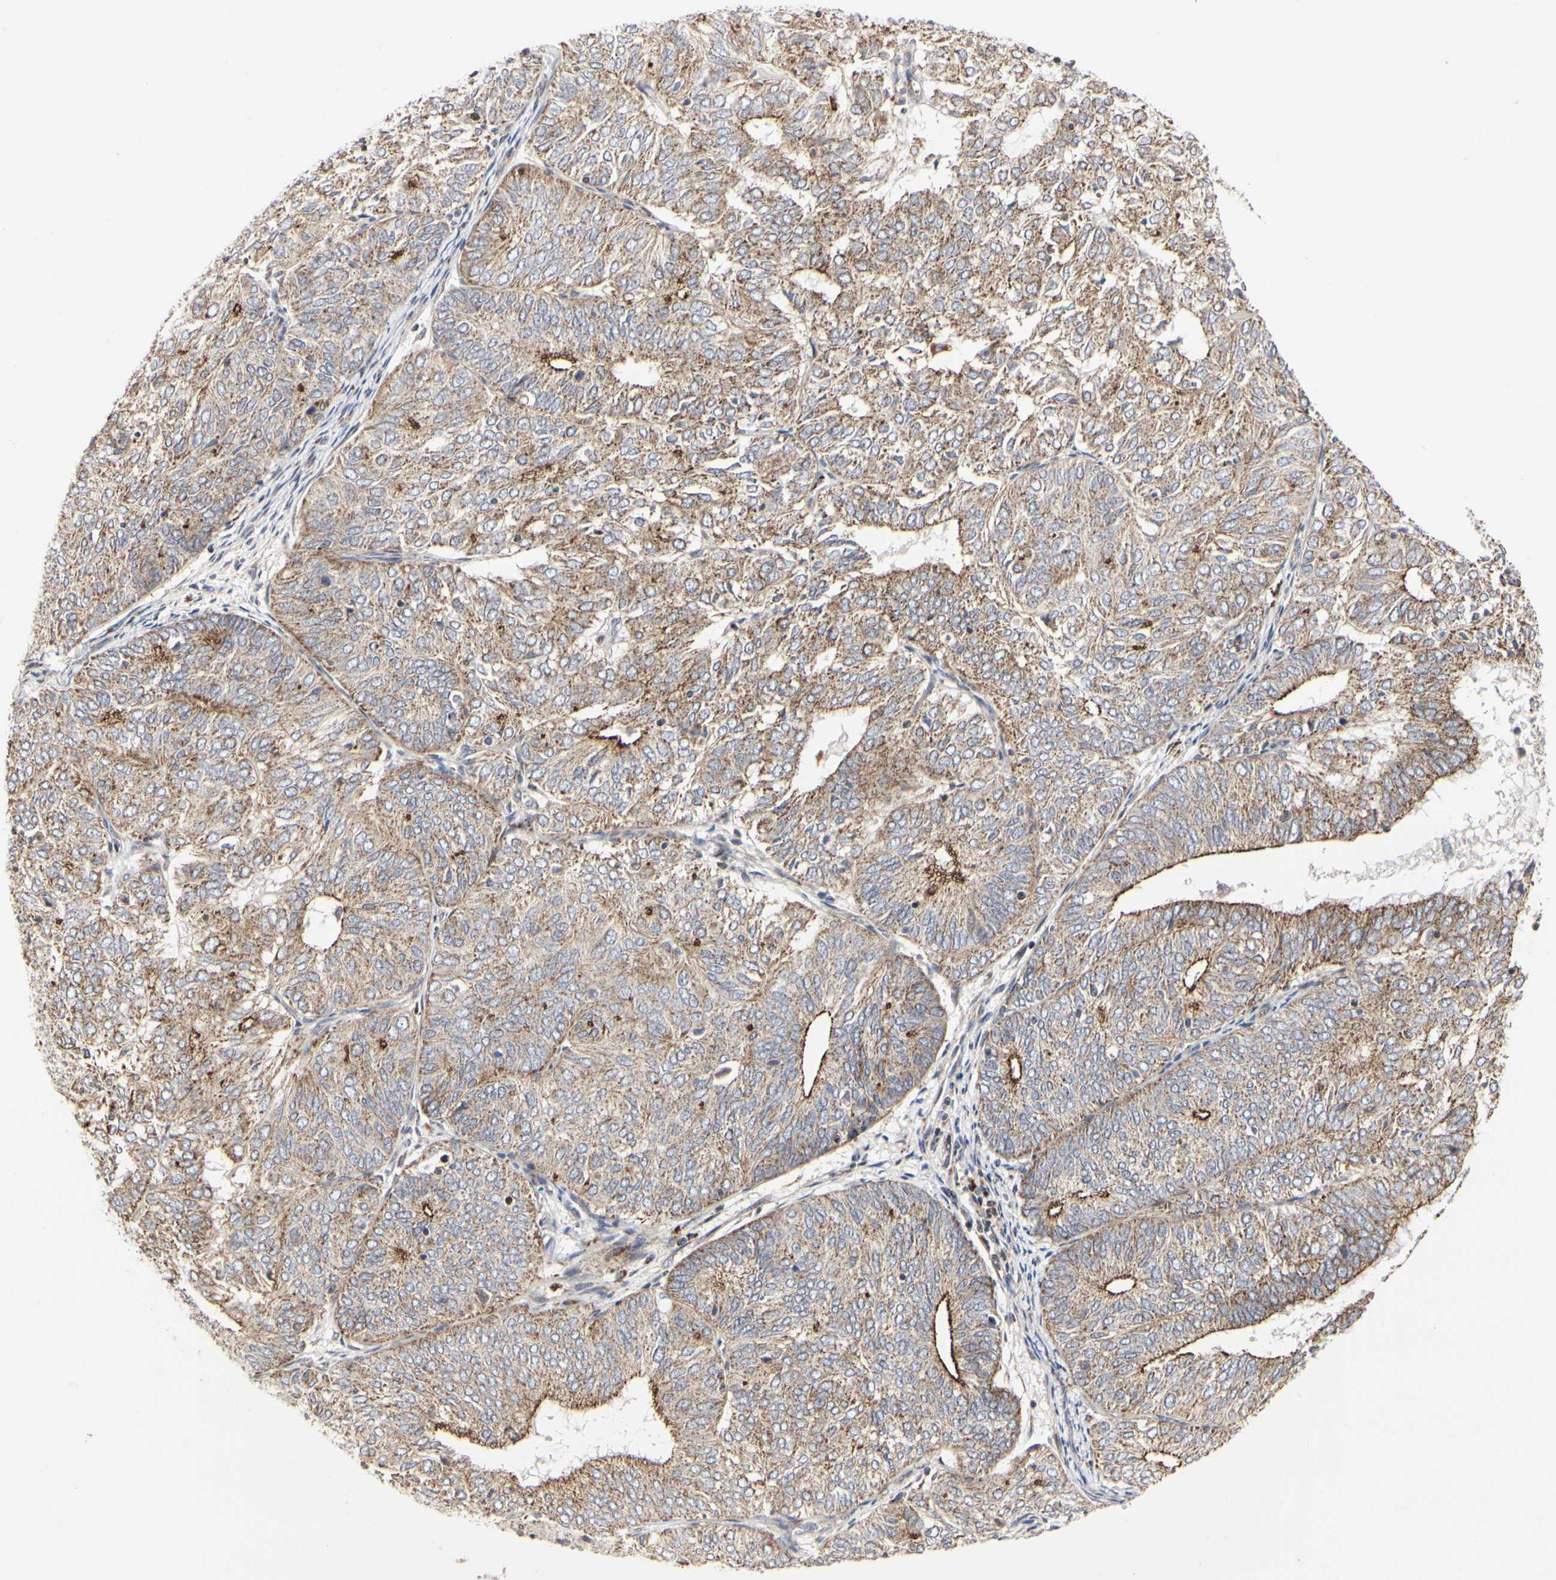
{"staining": {"intensity": "weak", "quantity": ">75%", "location": "cytoplasmic/membranous"}, "tissue": "endometrial cancer", "cell_type": "Tumor cells", "image_type": "cancer", "snomed": [{"axis": "morphology", "description": "Adenocarcinoma, NOS"}, {"axis": "topography", "description": "Uterus"}], "caption": "IHC histopathology image of human adenocarcinoma (endometrial) stained for a protein (brown), which reveals low levels of weak cytoplasmic/membranous positivity in approximately >75% of tumor cells.", "gene": "TSKU", "patient": {"sex": "female", "age": 60}}